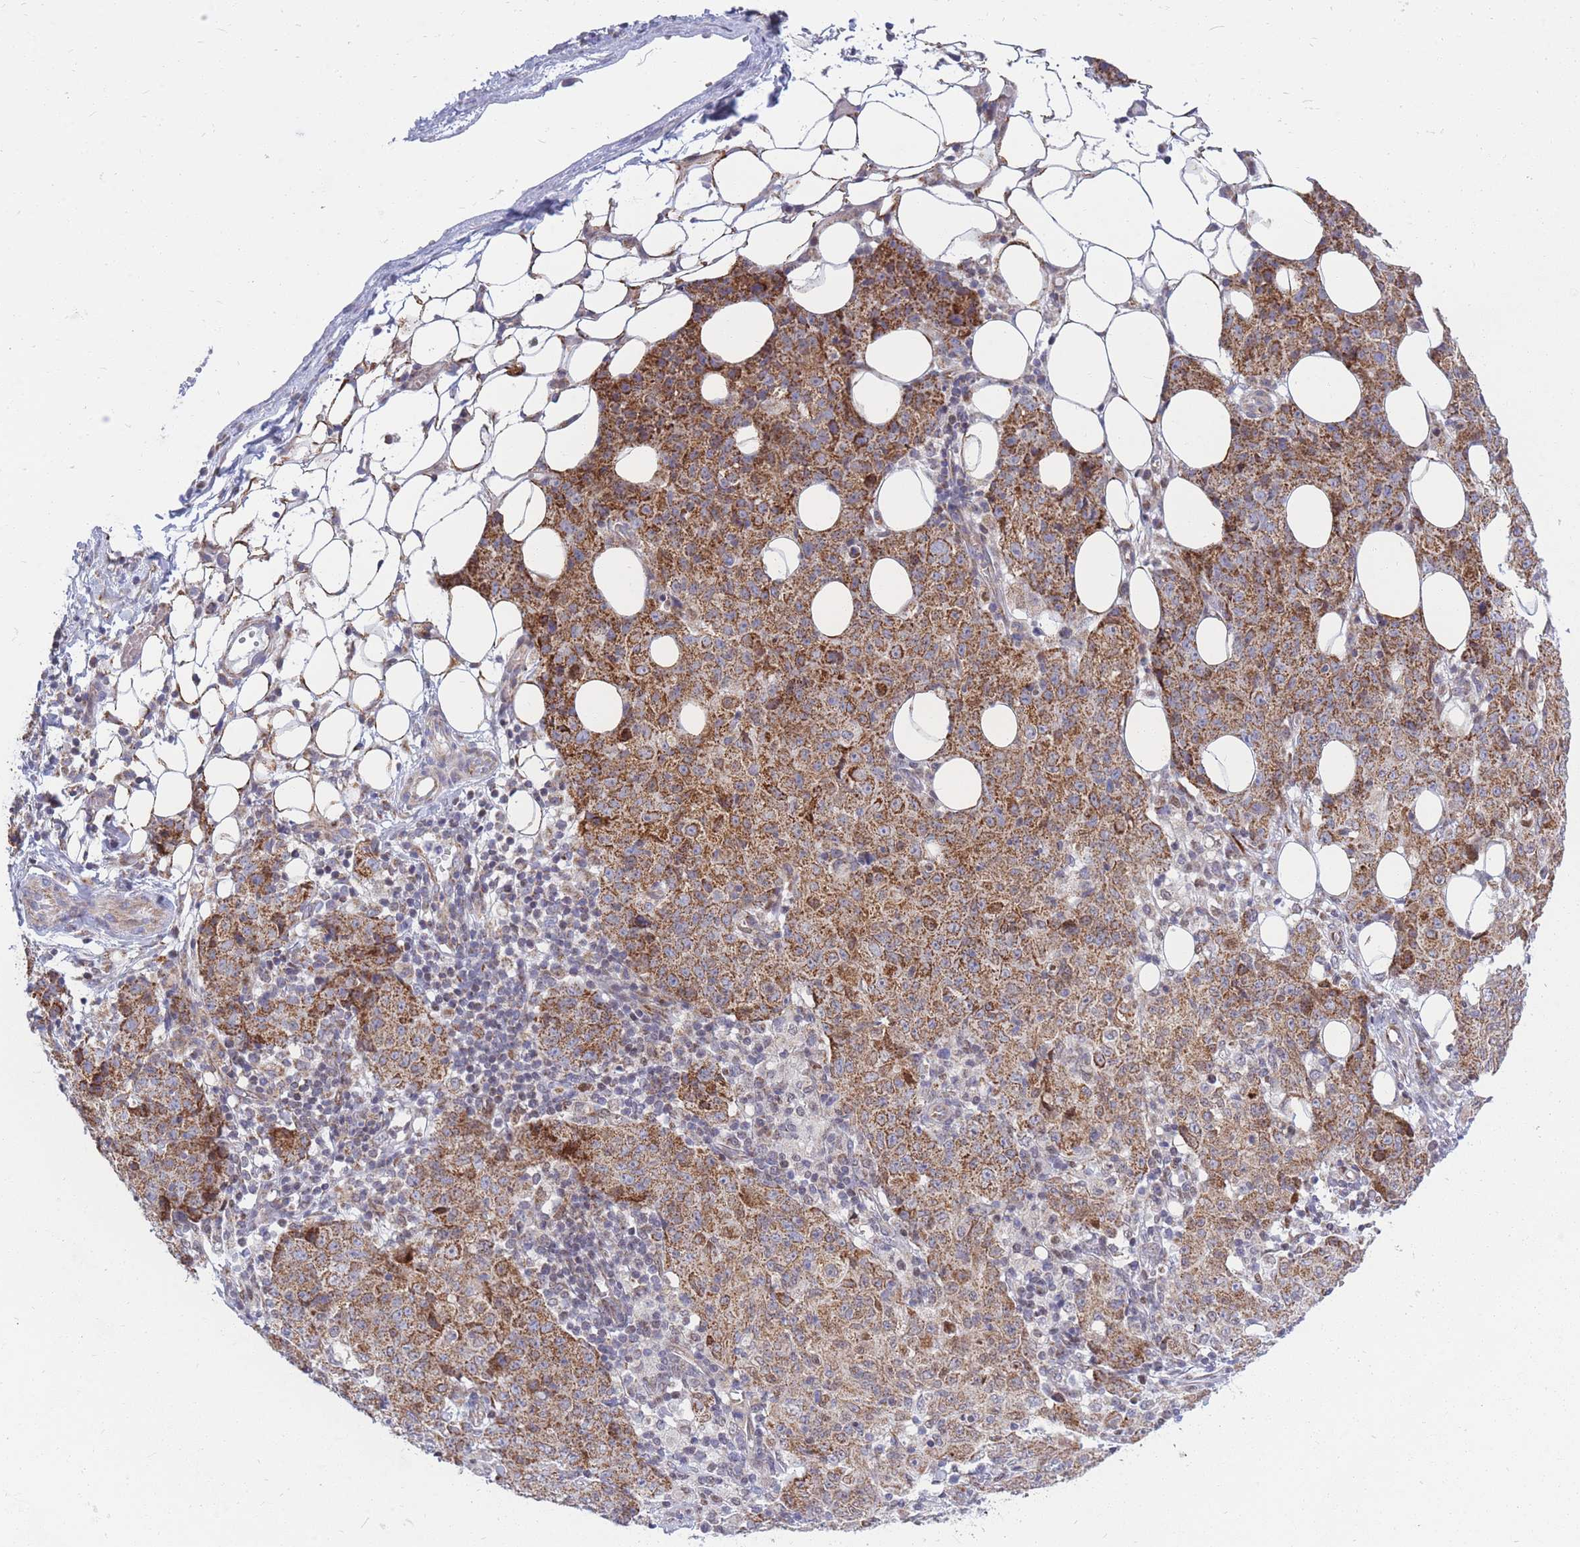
{"staining": {"intensity": "strong", "quantity": ">75%", "location": "cytoplasmic/membranous"}, "tissue": "ovarian cancer", "cell_type": "Tumor cells", "image_type": "cancer", "snomed": [{"axis": "morphology", "description": "Carcinoma, endometroid"}, {"axis": "topography", "description": "Ovary"}], "caption": "Ovarian cancer stained for a protein (brown) displays strong cytoplasmic/membranous positive staining in about >75% of tumor cells.", "gene": "MOB4", "patient": {"sex": "female", "age": 42}}